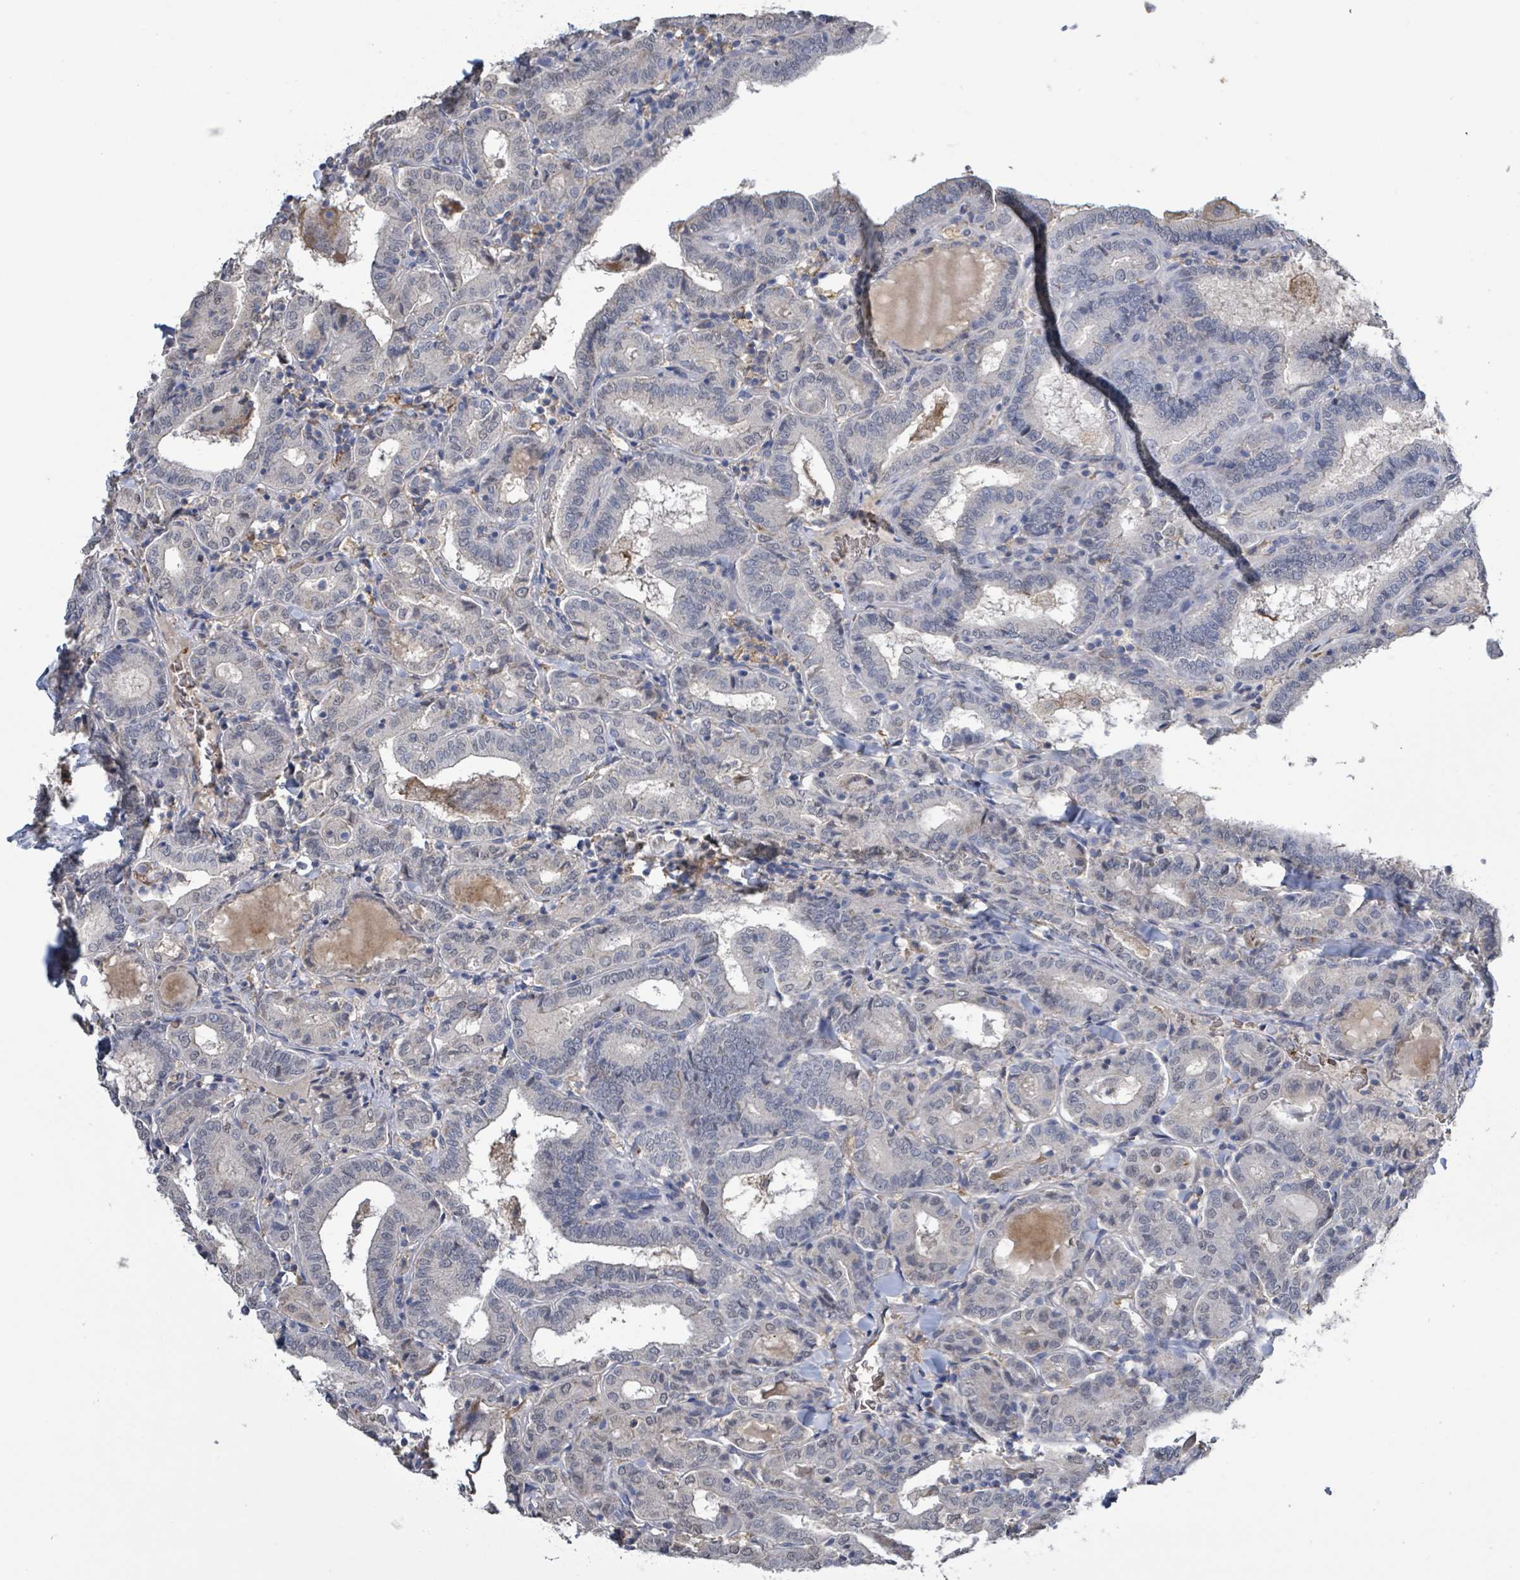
{"staining": {"intensity": "negative", "quantity": "none", "location": "none"}, "tissue": "thyroid cancer", "cell_type": "Tumor cells", "image_type": "cancer", "snomed": [{"axis": "morphology", "description": "Papillary adenocarcinoma, NOS"}, {"axis": "topography", "description": "Thyroid gland"}], "caption": "Tumor cells show no significant protein staining in thyroid cancer.", "gene": "SEBOX", "patient": {"sex": "female", "age": 72}}